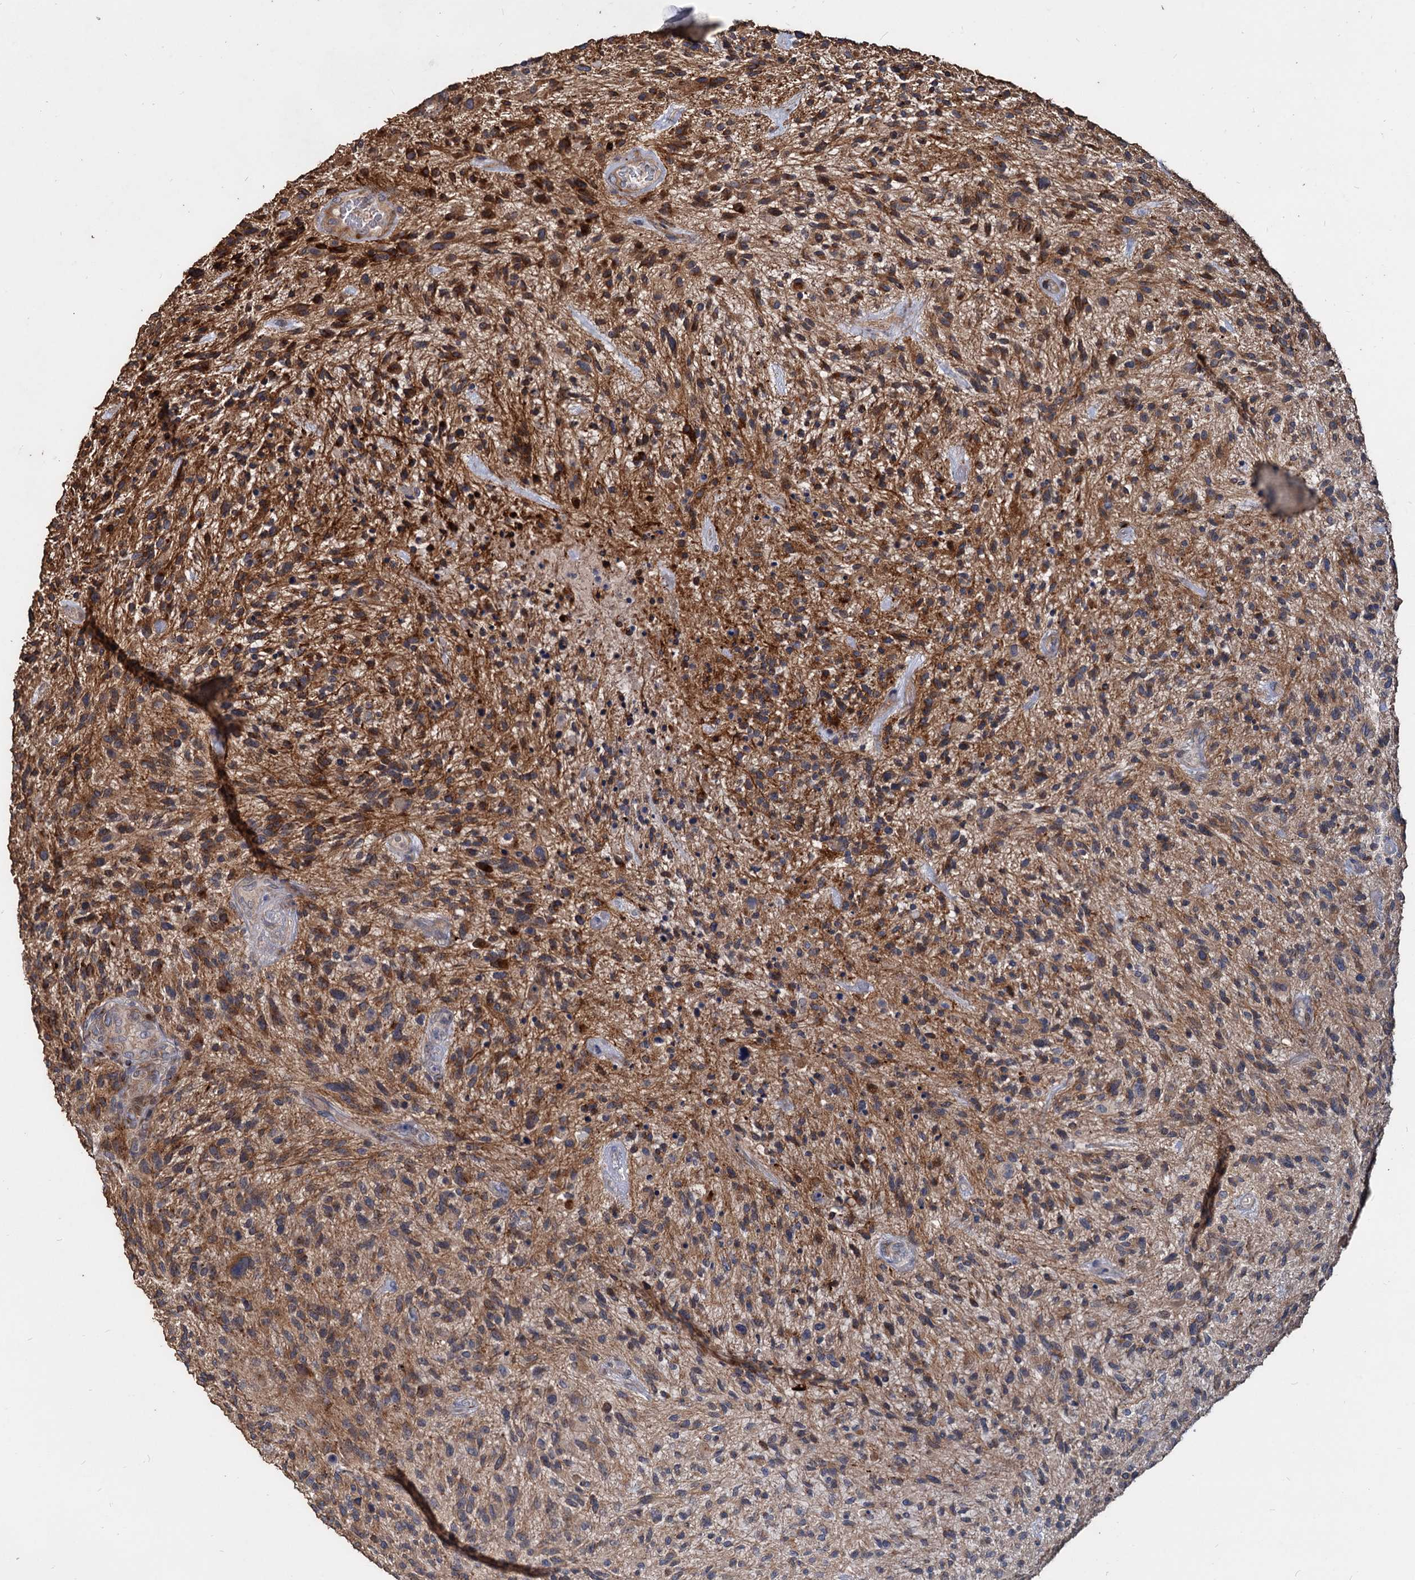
{"staining": {"intensity": "moderate", "quantity": "25%-75%", "location": "cytoplasmic/membranous"}, "tissue": "glioma", "cell_type": "Tumor cells", "image_type": "cancer", "snomed": [{"axis": "morphology", "description": "Glioma, malignant, High grade"}, {"axis": "topography", "description": "Brain"}], "caption": "Tumor cells demonstrate moderate cytoplasmic/membranous staining in approximately 25%-75% of cells in glioma.", "gene": "DEPDC4", "patient": {"sex": "male", "age": 47}}